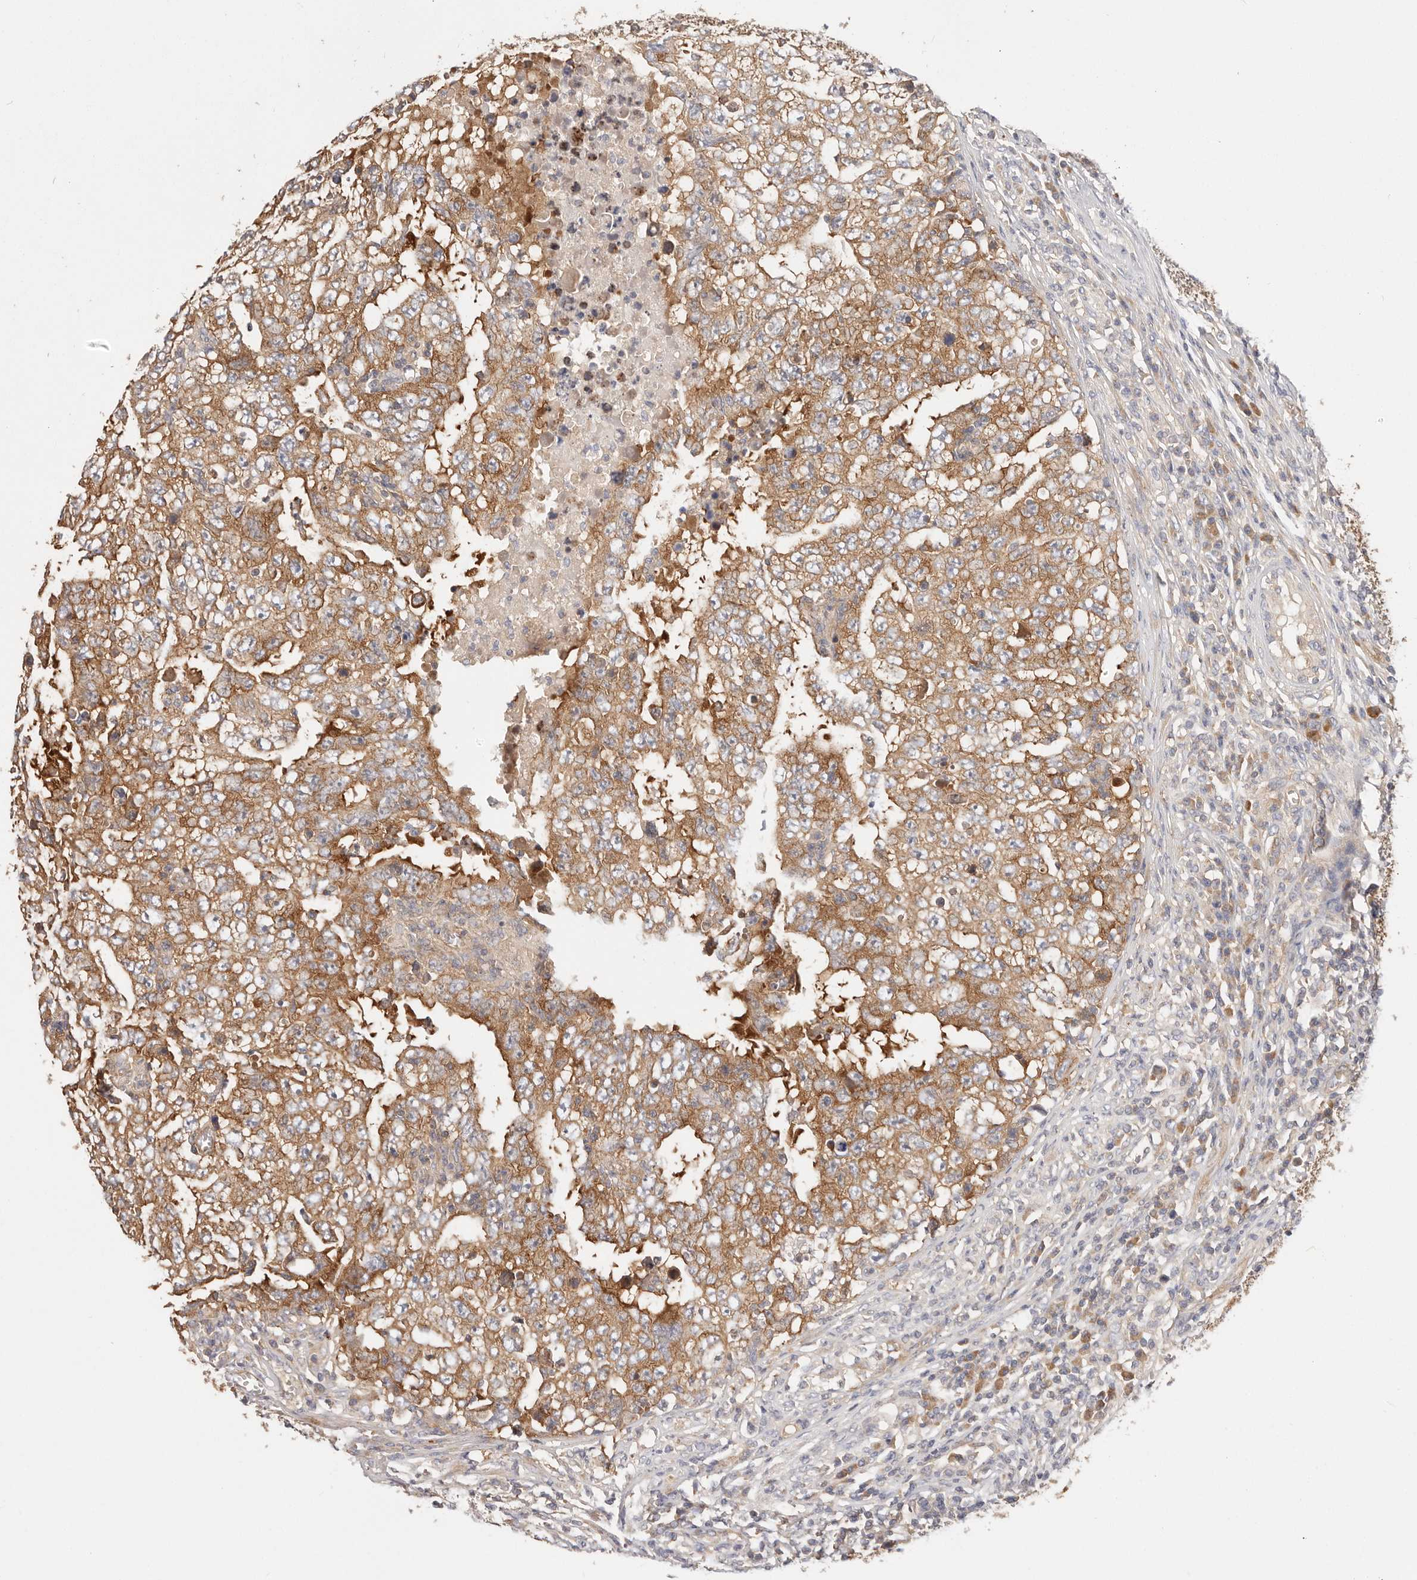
{"staining": {"intensity": "moderate", "quantity": "<25%", "location": "cytoplasmic/membranous"}, "tissue": "testis cancer", "cell_type": "Tumor cells", "image_type": "cancer", "snomed": [{"axis": "morphology", "description": "Carcinoma, Embryonal, NOS"}, {"axis": "topography", "description": "Testis"}], "caption": "Human embryonal carcinoma (testis) stained with a brown dye displays moderate cytoplasmic/membranous positive staining in approximately <25% of tumor cells.", "gene": "KCMF1", "patient": {"sex": "male", "age": 26}}